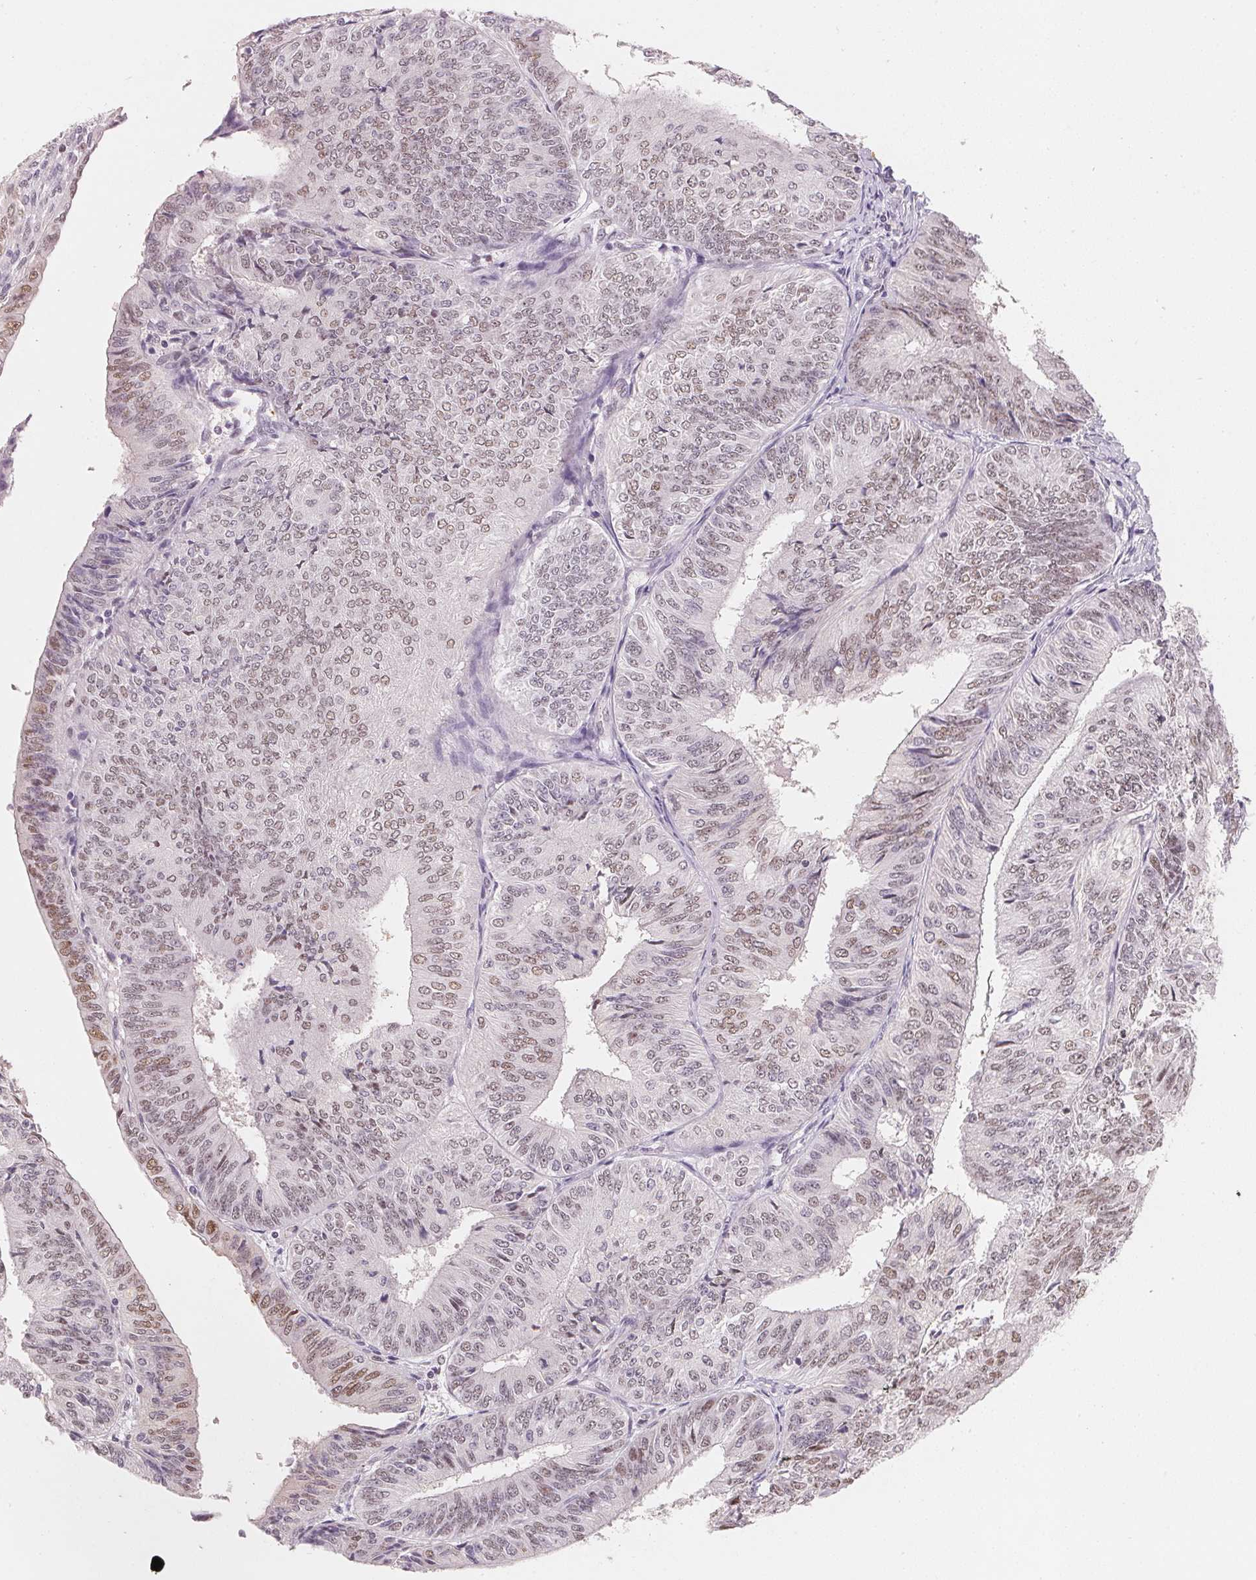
{"staining": {"intensity": "weak", "quantity": ">75%", "location": "nuclear"}, "tissue": "endometrial cancer", "cell_type": "Tumor cells", "image_type": "cancer", "snomed": [{"axis": "morphology", "description": "Adenocarcinoma, NOS"}, {"axis": "topography", "description": "Endometrium"}], "caption": "A high-resolution histopathology image shows immunohistochemistry (IHC) staining of adenocarcinoma (endometrial), which exhibits weak nuclear expression in approximately >75% of tumor cells. The staining was performed using DAB to visualize the protein expression in brown, while the nuclei were stained in blue with hematoxylin (Magnification: 20x).", "gene": "ARHGAP22", "patient": {"sex": "female", "age": 58}}